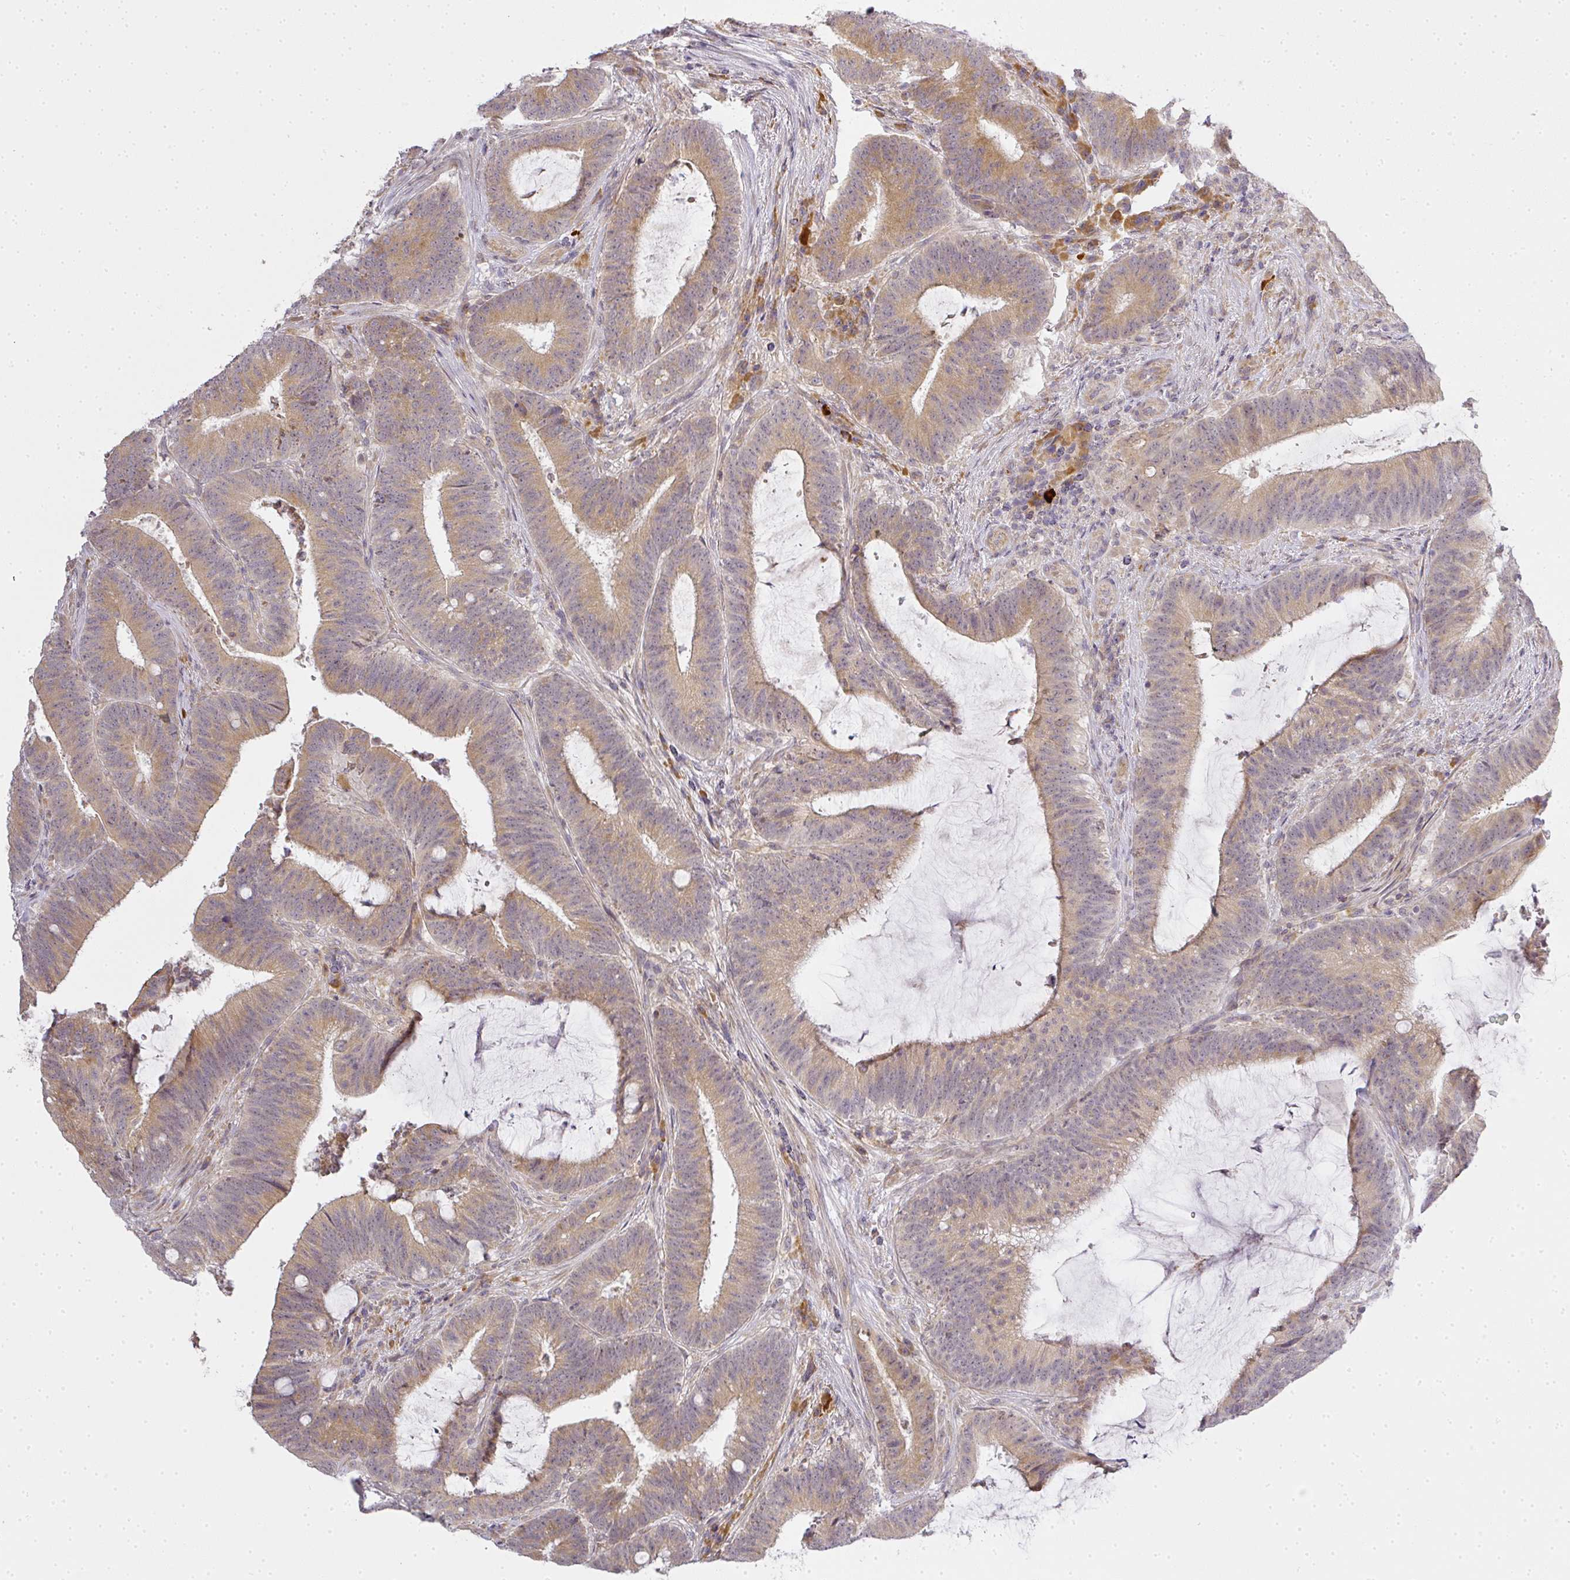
{"staining": {"intensity": "moderate", "quantity": ">75%", "location": "cytoplasmic/membranous"}, "tissue": "colorectal cancer", "cell_type": "Tumor cells", "image_type": "cancer", "snomed": [{"axis": "morphology", "description": "Adenocarcinoma, NOS"}, {"axis": "topography", "description": "Colon"}], "caption": "Colorectal adenocarcinoma stained with immunohistochemistry (IHC) reveals moderate cytoplasmic/membranous staining in about >75% of tumor cells. The protein is stained brown, and the nuclei are stained in blue (DAB (3,3'-diaminobenzidine) IHC with brightfield microscopy, high magnification).", "gene": "MED19", "patient": {"sex": "female", "age": 43}}